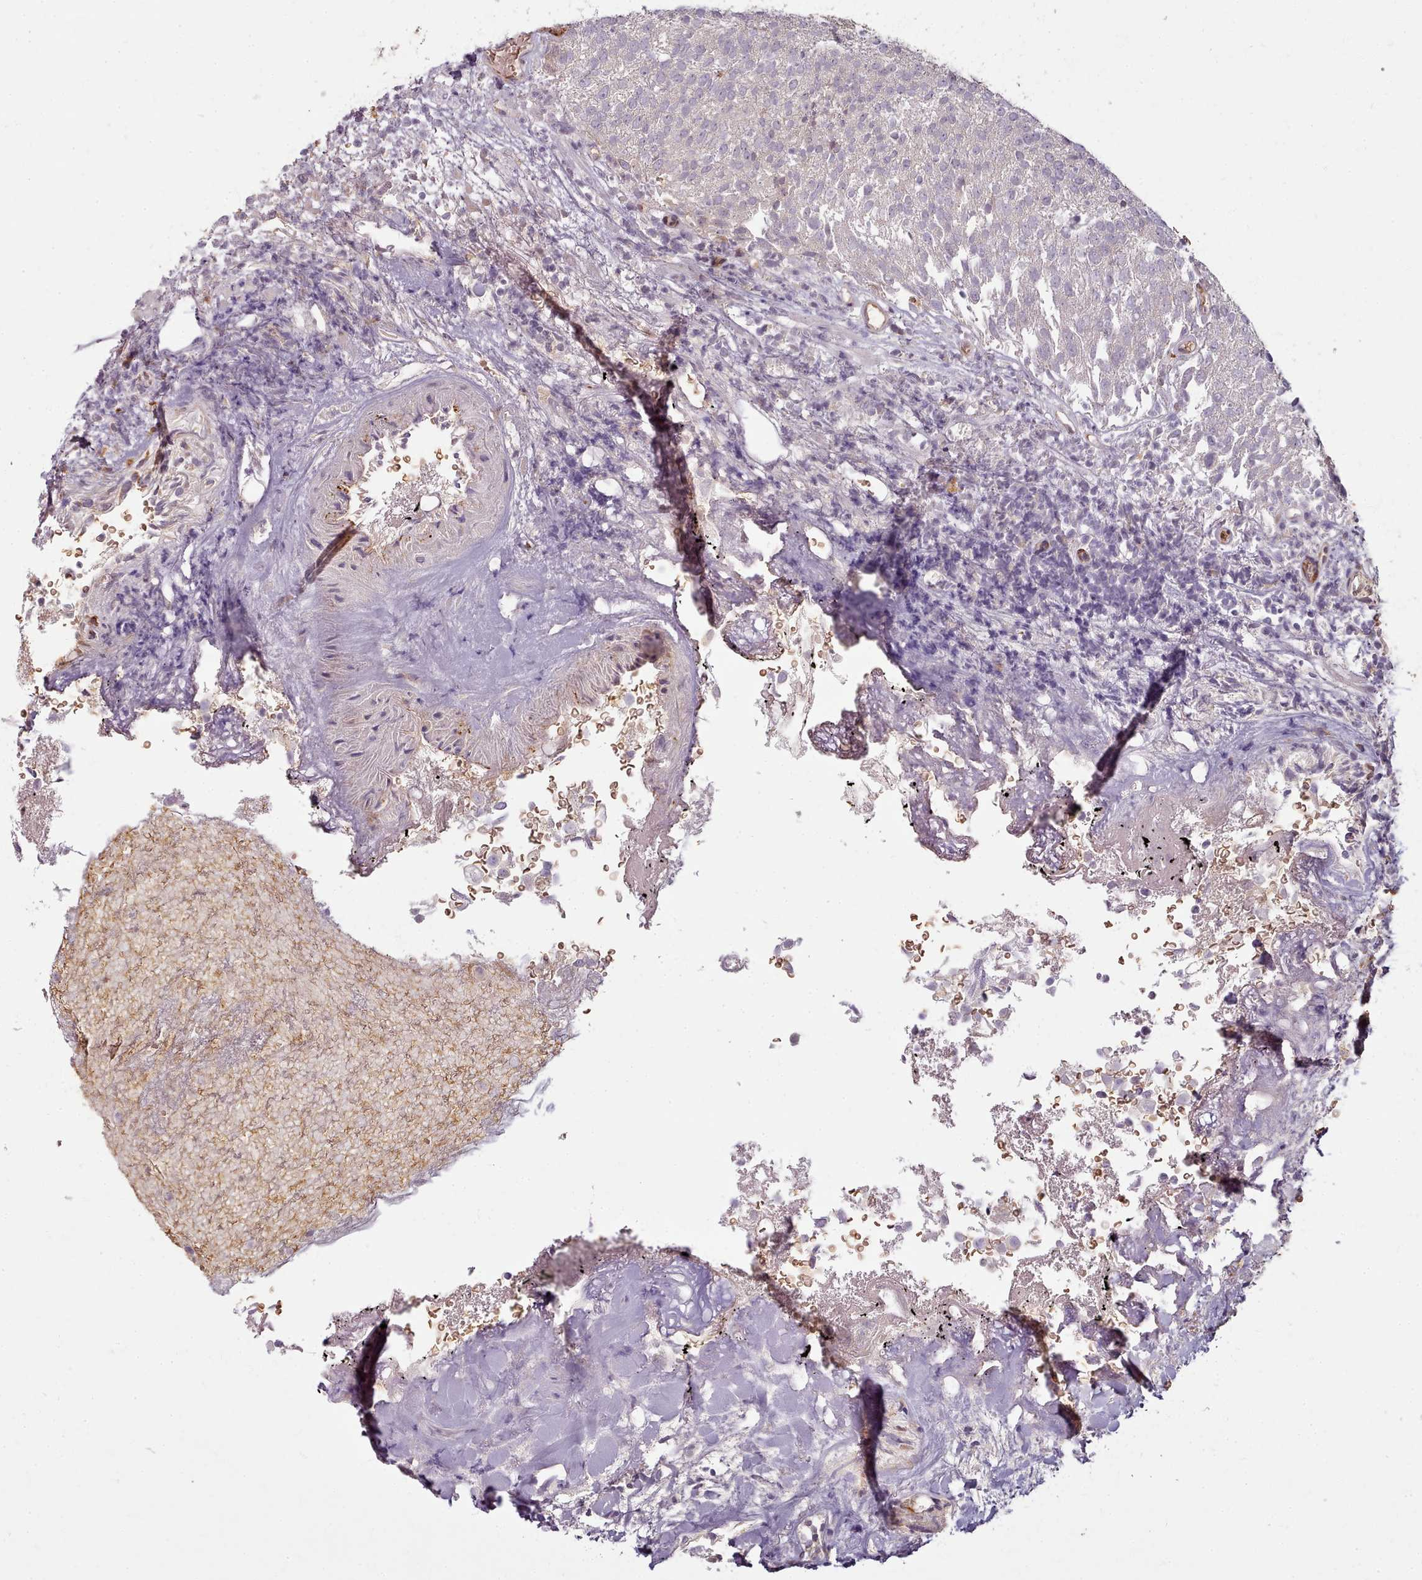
{"staining": {"intensity": "negative", "quantity": "none", "location": "none"}, "tissue": "urothelial cancer", "cell_type": "Tumor cells", "image_type": "cancer", "snomed": [{"axis": "morphology", "description": "Urothelial carcinoma, Low grade"}, {"axis": "topography", "description": "Urinary bladder"}], "caption": "High magnification brightfield microscopy of urothelial carcinoma (low-grade) stained with DAB (brown) and counterstained with hematoxylin (blue): tumor cells show no significant positivity. (IHC, brightfield microscopy, high magnification).", "gene": "C1QTNF5", "patient": {"sex": "male", "age": 78}}